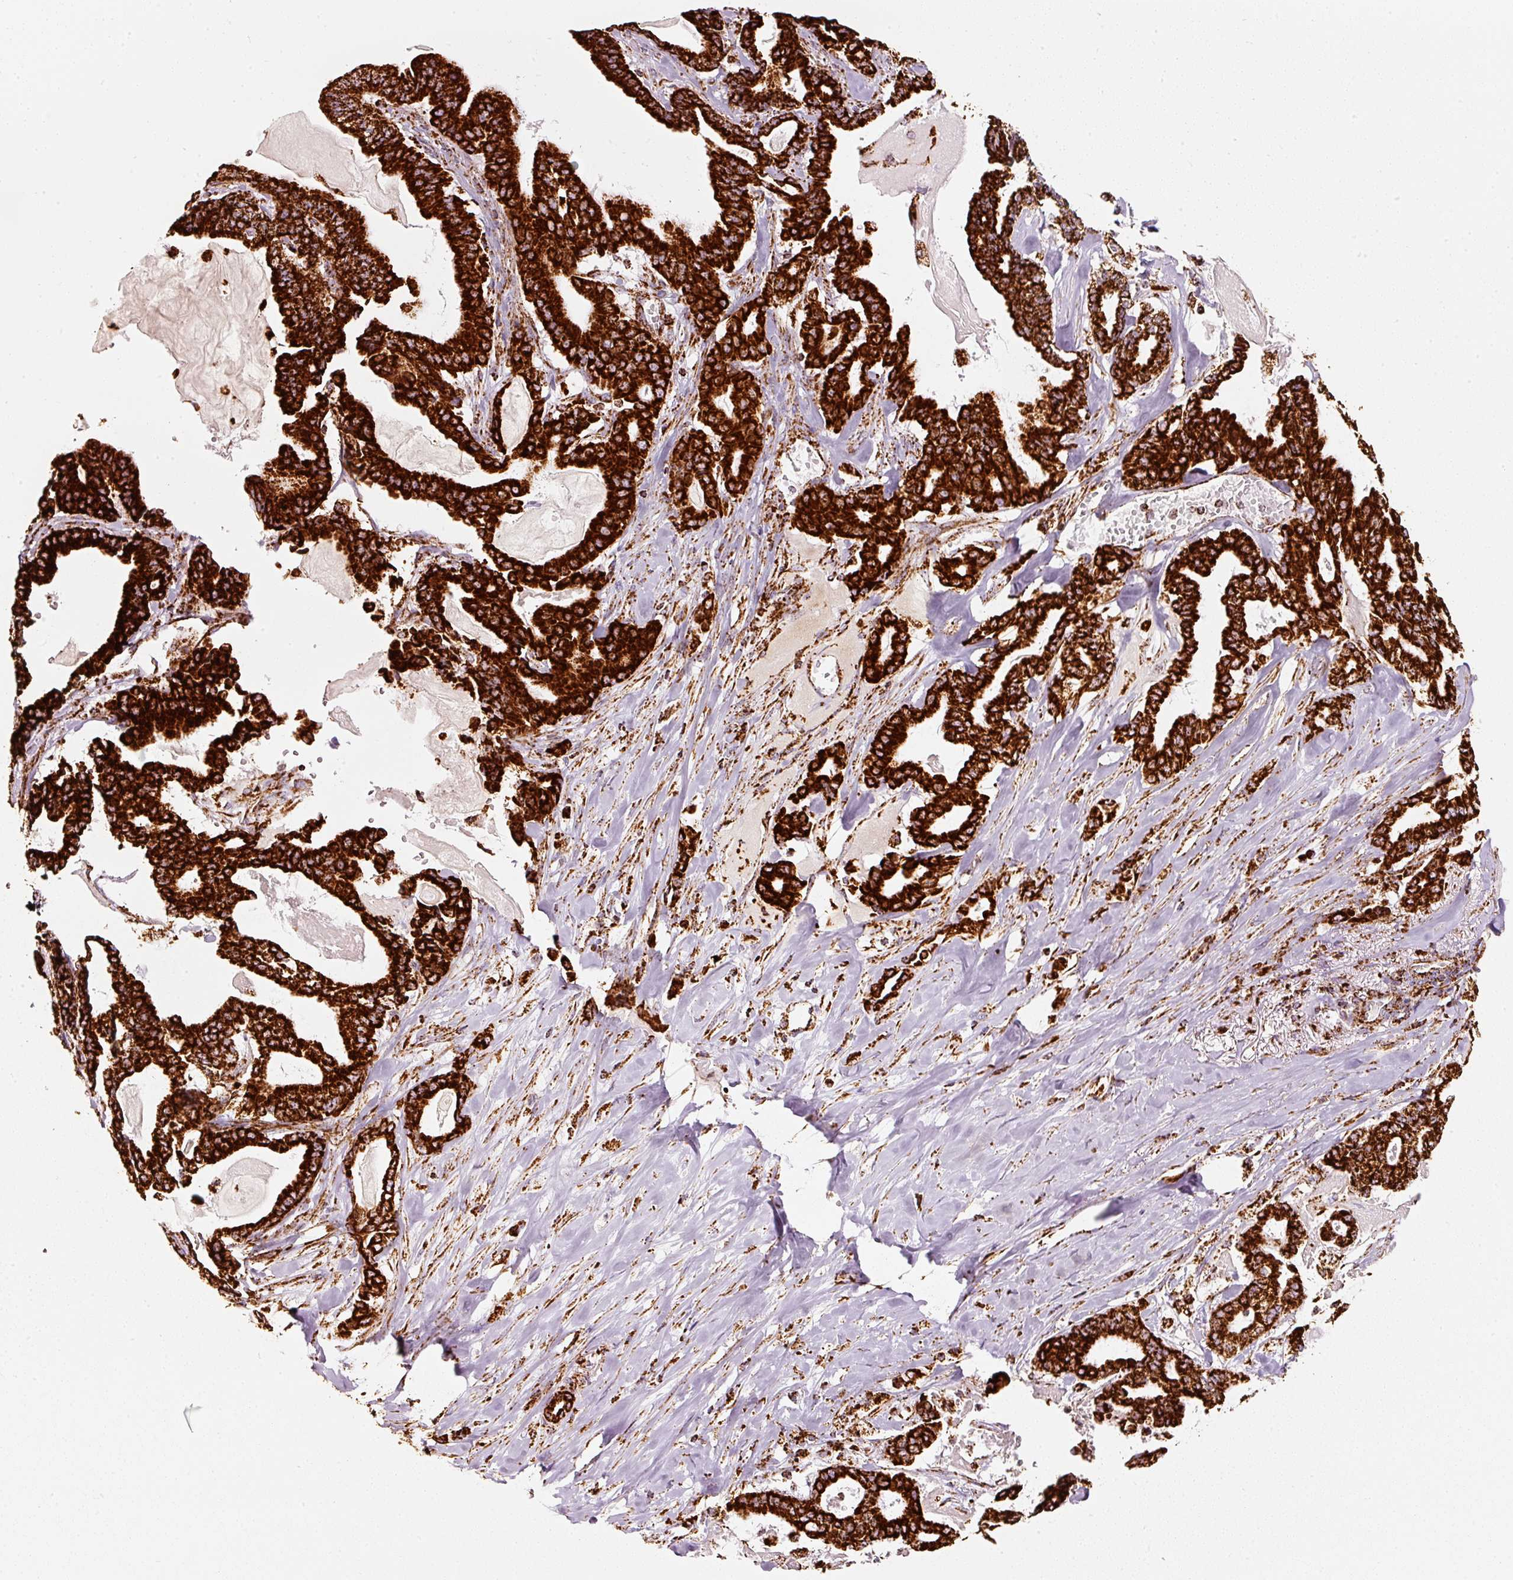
{"staining": {"intensity": "strong", "quantity": ">75%", "location": "cytoplasmic/membranous"}, "tissue": "pancreatic cancer", "cell_type": "Tumor cells", "image_type": "cancer", "snomed": [{"axis": "morphology", "description": "Adenocarcinoma, NOS"}, {"axis": "topography", "description": "Pancreas"}], "caption": "An immunohistochemistry micrograph of neoplastic tissue is shown. Protein staining in brown labels strong cytoplasmic/membranous positivity in adenocarcinoma (pancreatic) within tumor cells.", "gene": "MT-CO2", "patient": {"sex": "male", "age": 63}}